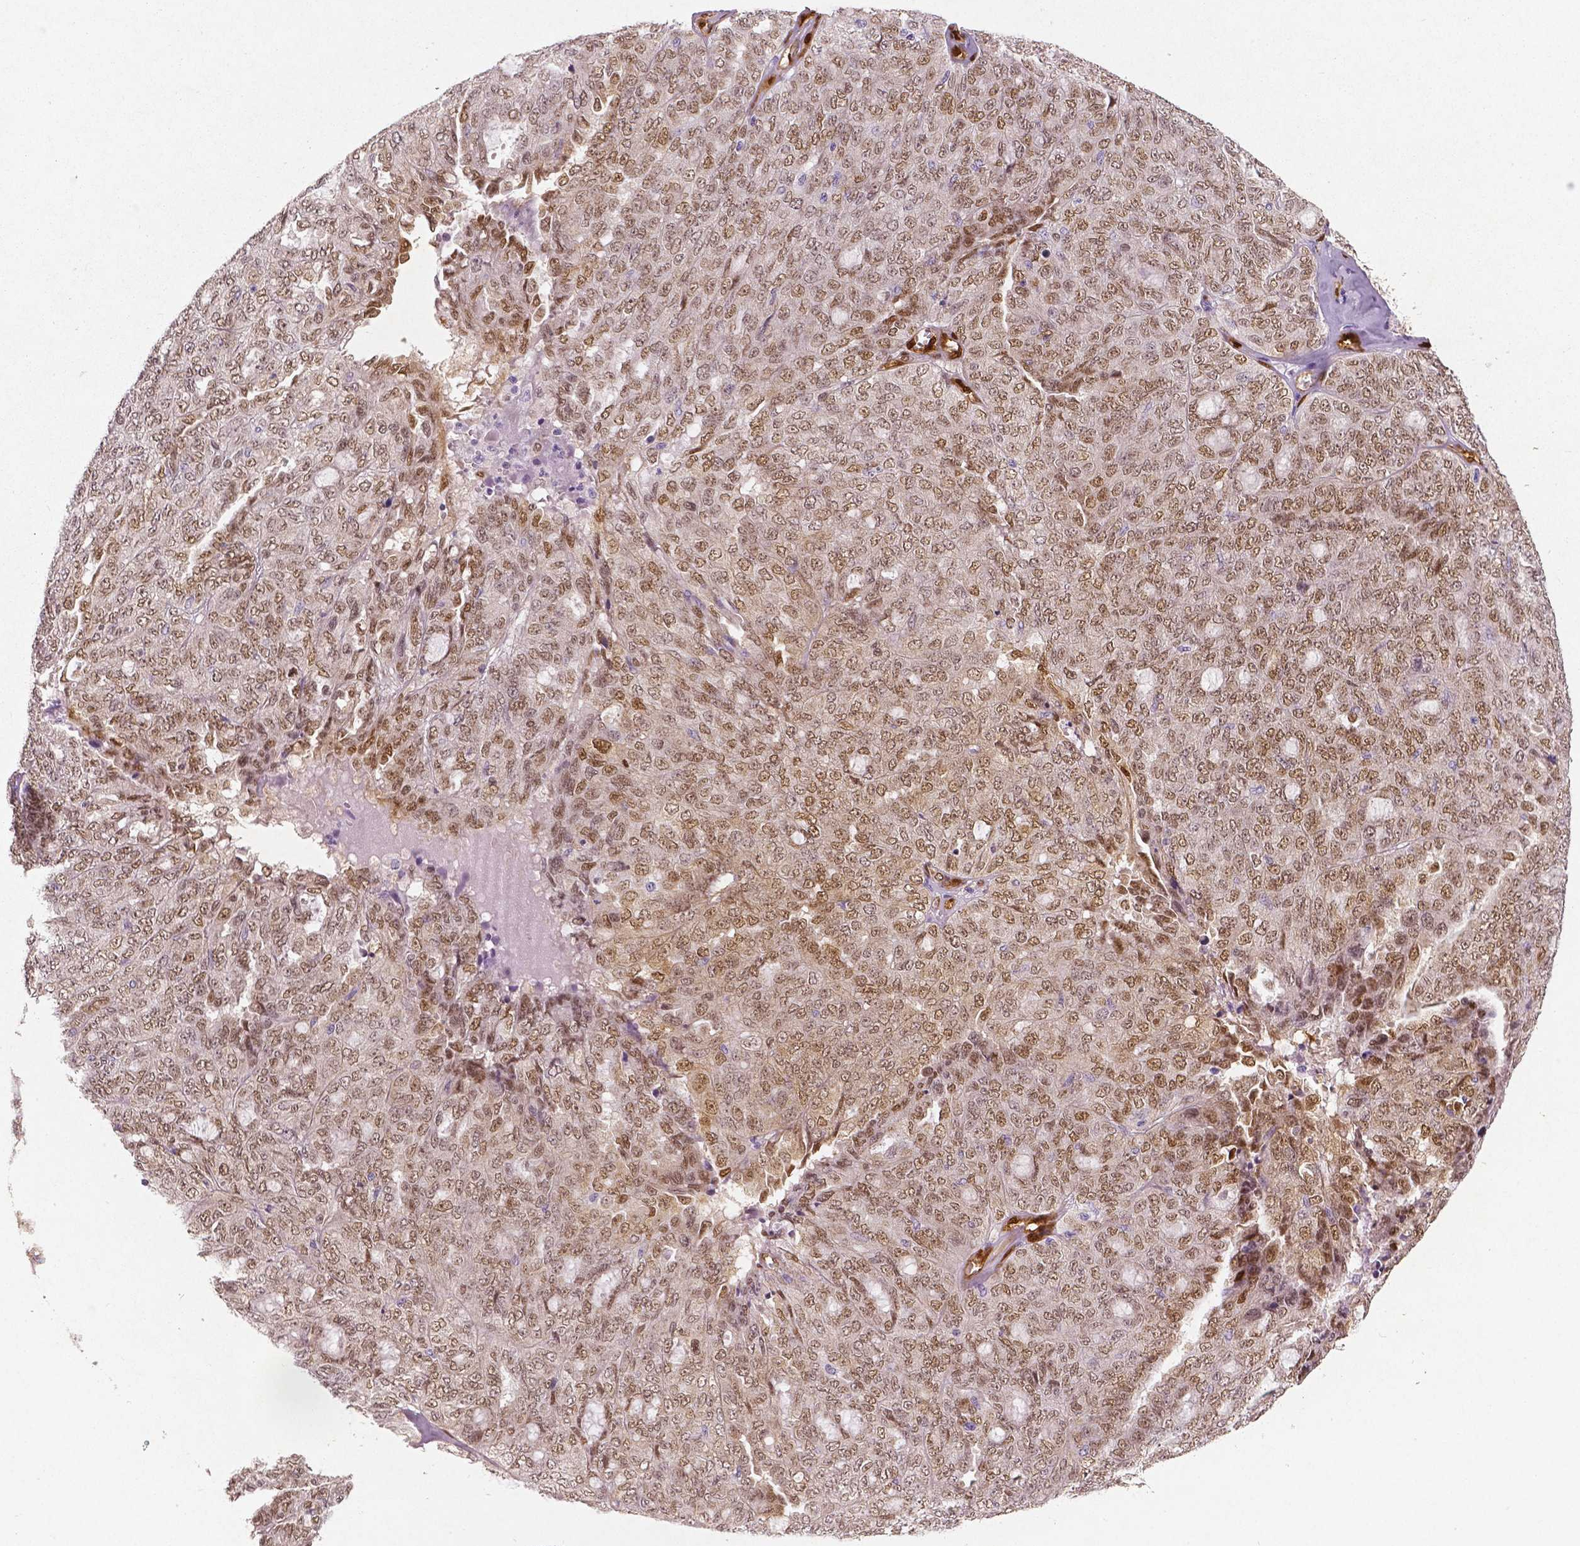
{"staining": {"intensity": "weak", "quantity": ">75%", "location": "cytoplasmic/membranous,nuclear"}, "tissue": "ovarian cancer", "cell_type": "Tumor cells", "image_type": "cancer", "snomed": [{"axis": "morphology", "description": "Cystadenocarcinoma, serous, NOS"}, {"axis": "topography", "description": "Ovary"}], "caption": "Ovarian serous cystadenocarcinoma was stained to show a protein in brown. There is low levels of weak cytoplasmic/membranous and nuclear positivity in about >75% of tumor cells. The protein of interest is shown in brown color, while the nuclei are stained blue.", "gene": "WWTR1", "patient": {"sex": "female", "age": 71}}